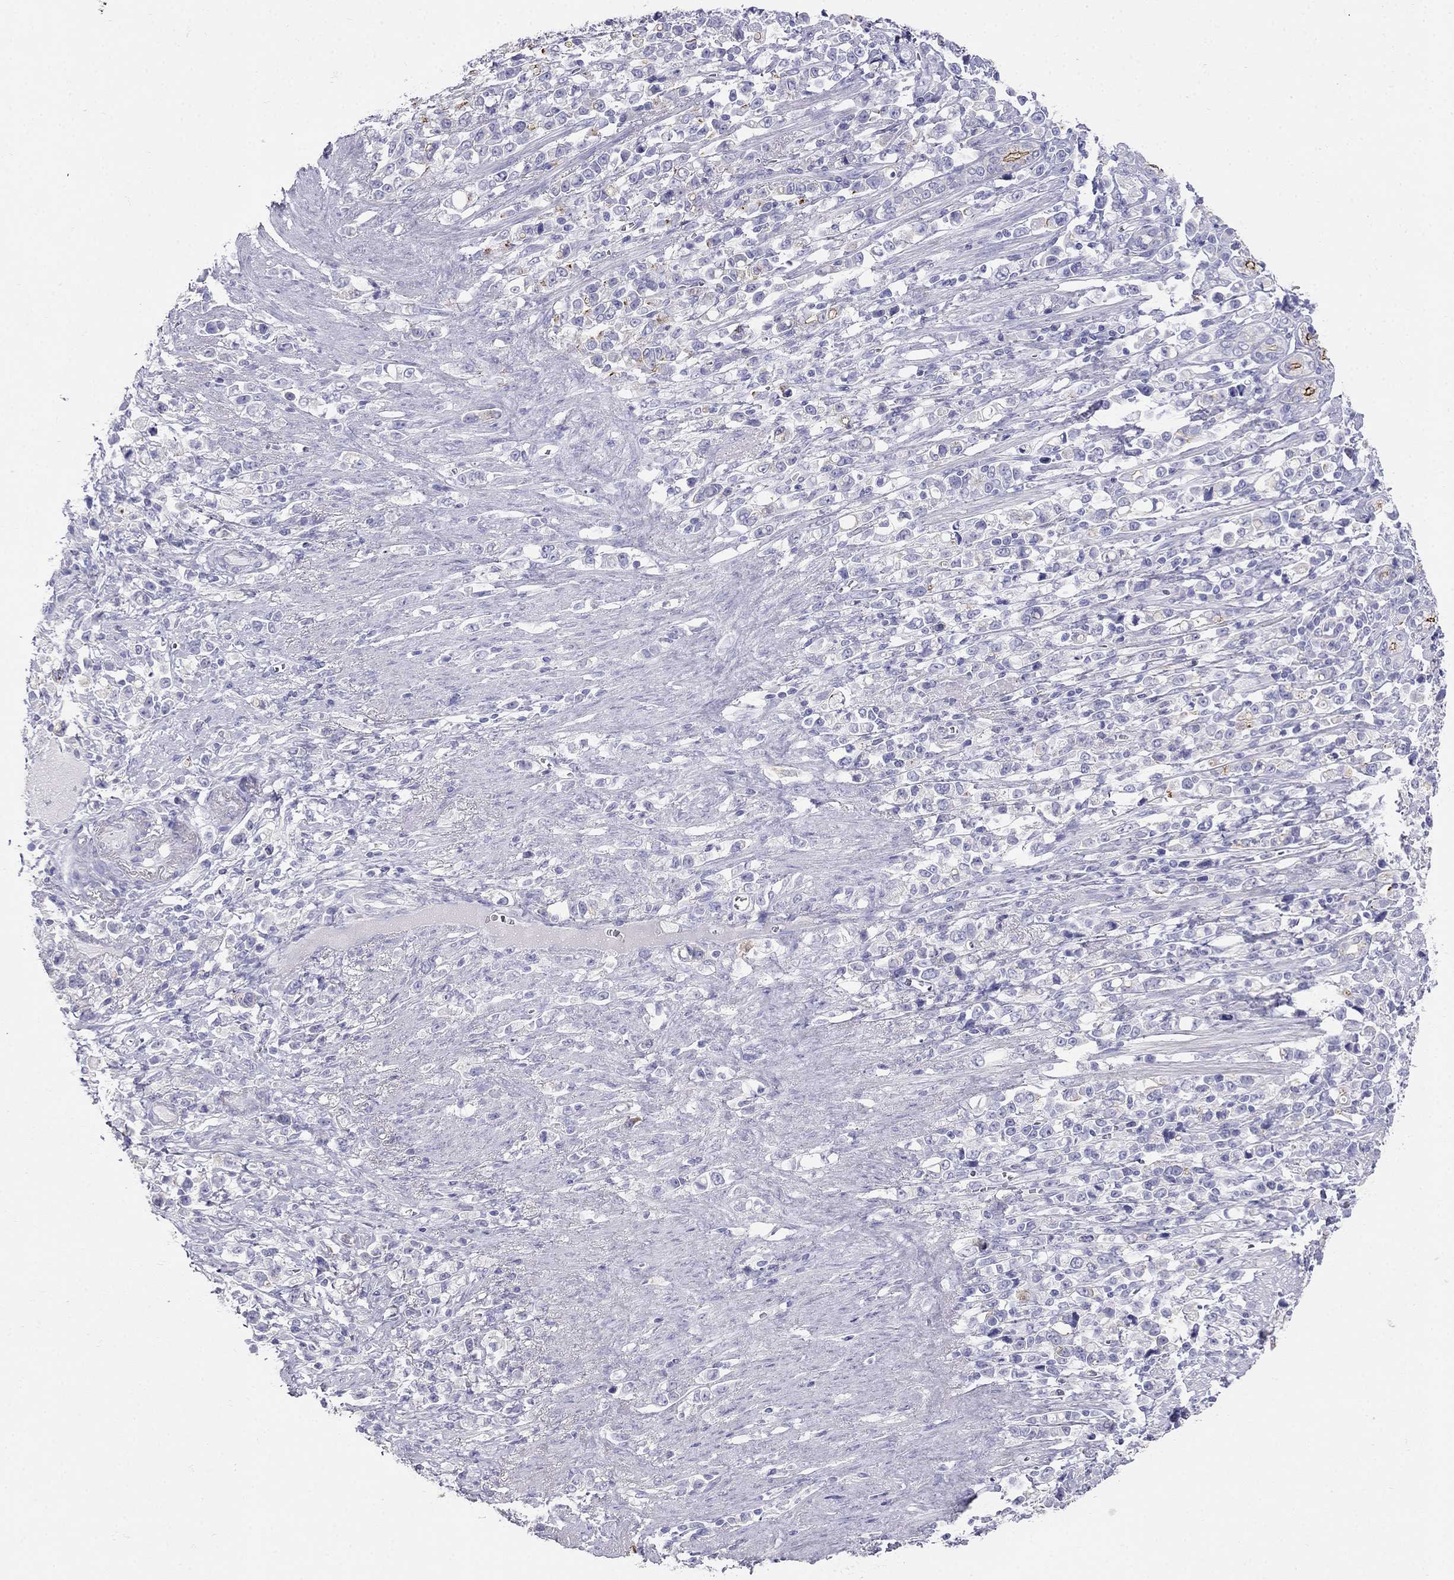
{"staining": {"intensity": "negative", "quantity": "none", "location": "none"}, "tissue": "stomach cancer", "cell_type": "Tumor cells", "image_type": "cancer", "snomed": [{"axis": "morphology", "description": "Adenocarcinoma, NOS"}, {"axis": "topography", "description": "Stomach"}], "caption": "Protein analysis of stomach adenocarcinoma demonstrates no significant expression in tumor cells.", "gene": "RFLNA", "patient": {"sex": "male", "age": 63}}